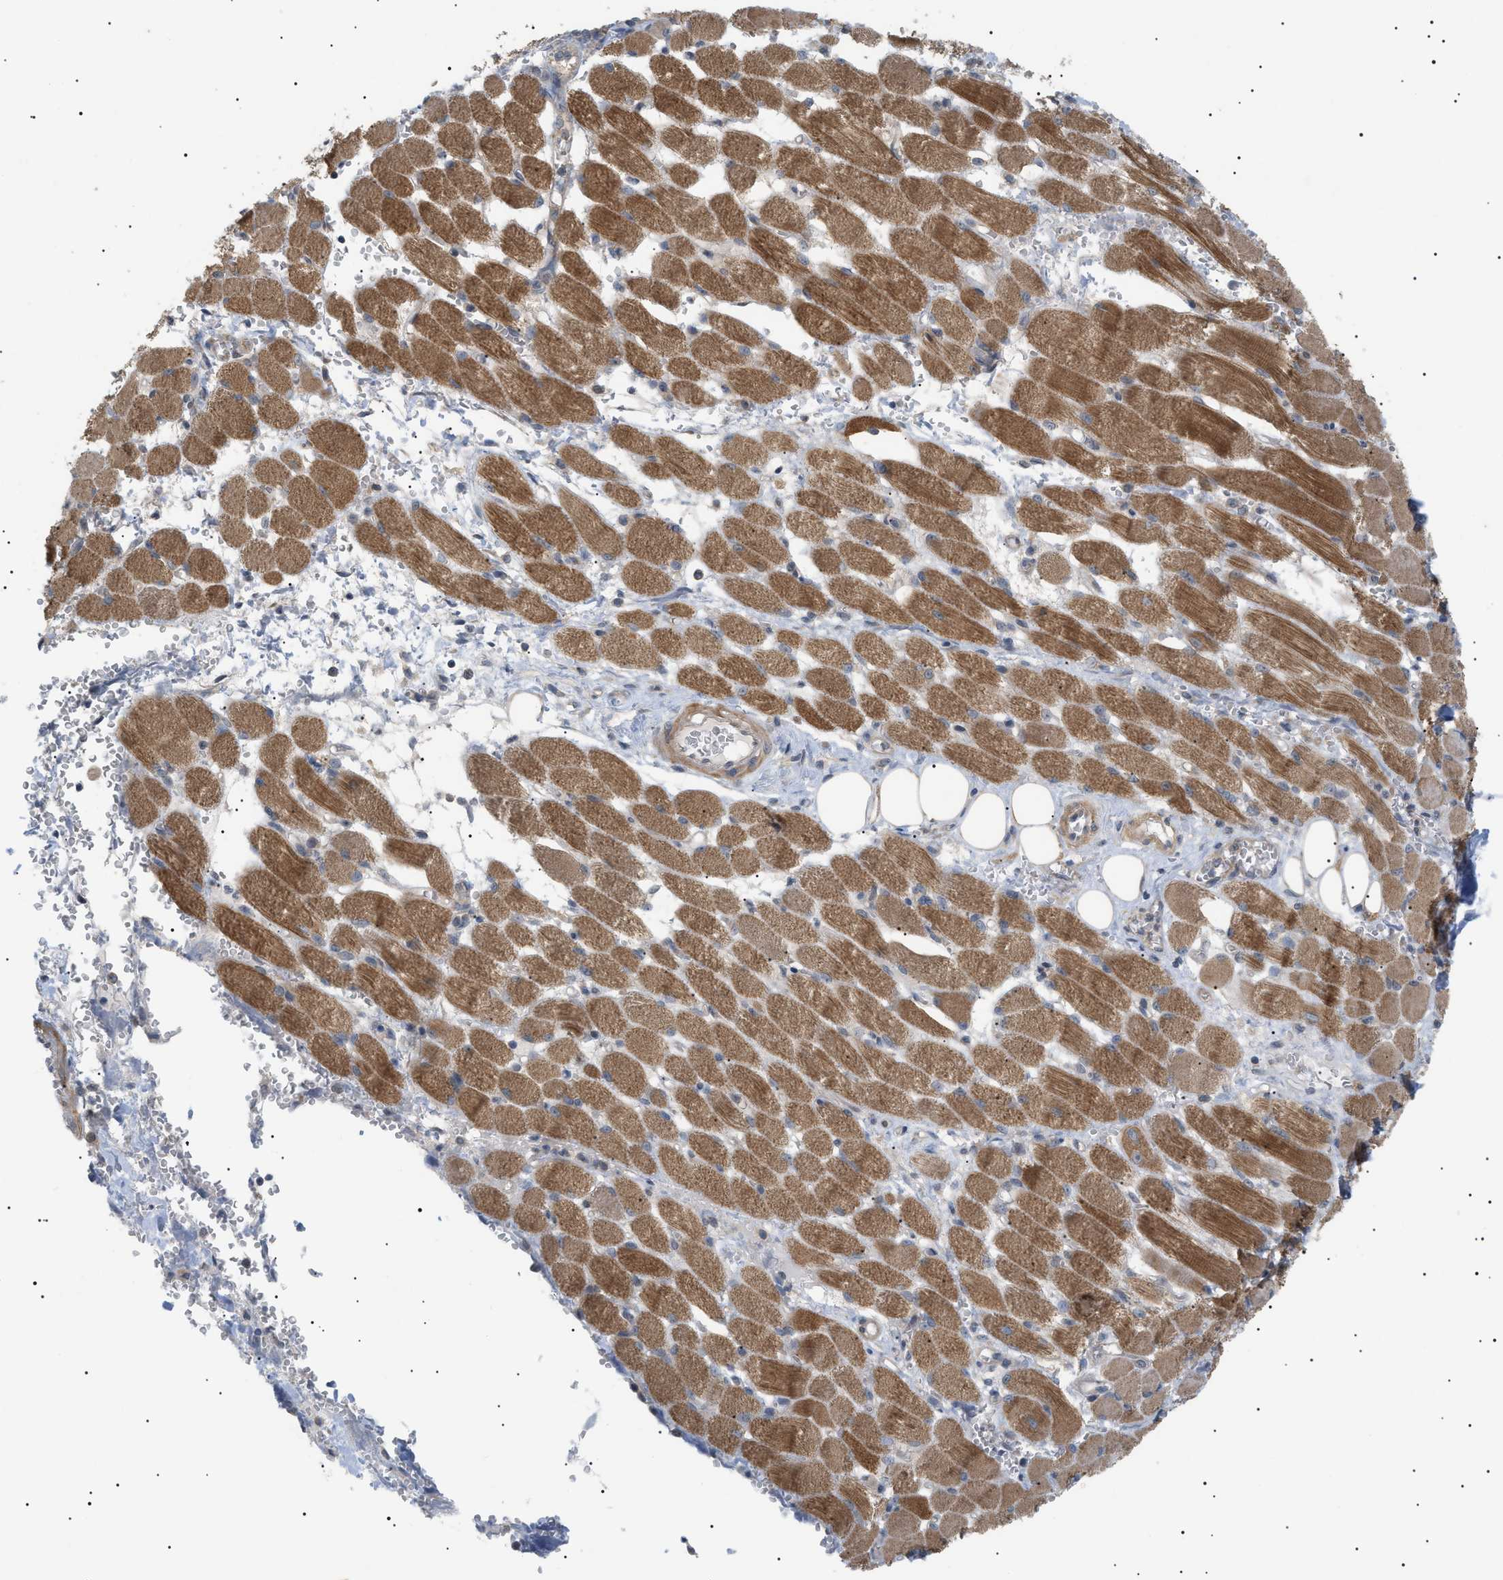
{"staining": {"intensity": "weak", "quantity": "25%-75%", "location": "cytoplasmic/membranous"}, "tissue": "adipose tissue", "cell_type": "Adipocytes", "image_type": "normal", "snomed": [{"axis": "morphology", "description": "Squamous cell carcinoma, NOS"}, {"axis": "topography", "description": "Oral tissue"}, {"axis": "topography", "description": "Head-Neck"}], "caption": "IHC staining of unremarkable adipose tissue, which reveals low levels of weak cytoplasmic/membranous expression in about 25%-75% of adipocytes indicating weak cytoplasmic/membranous protein positivity. The staining was performed using DAB (brown) for protein detection and nuclei were counterstained in hematoxylin (blue).", "gene": "IRS2", "patient": {"sex": "female", "age": 50}}